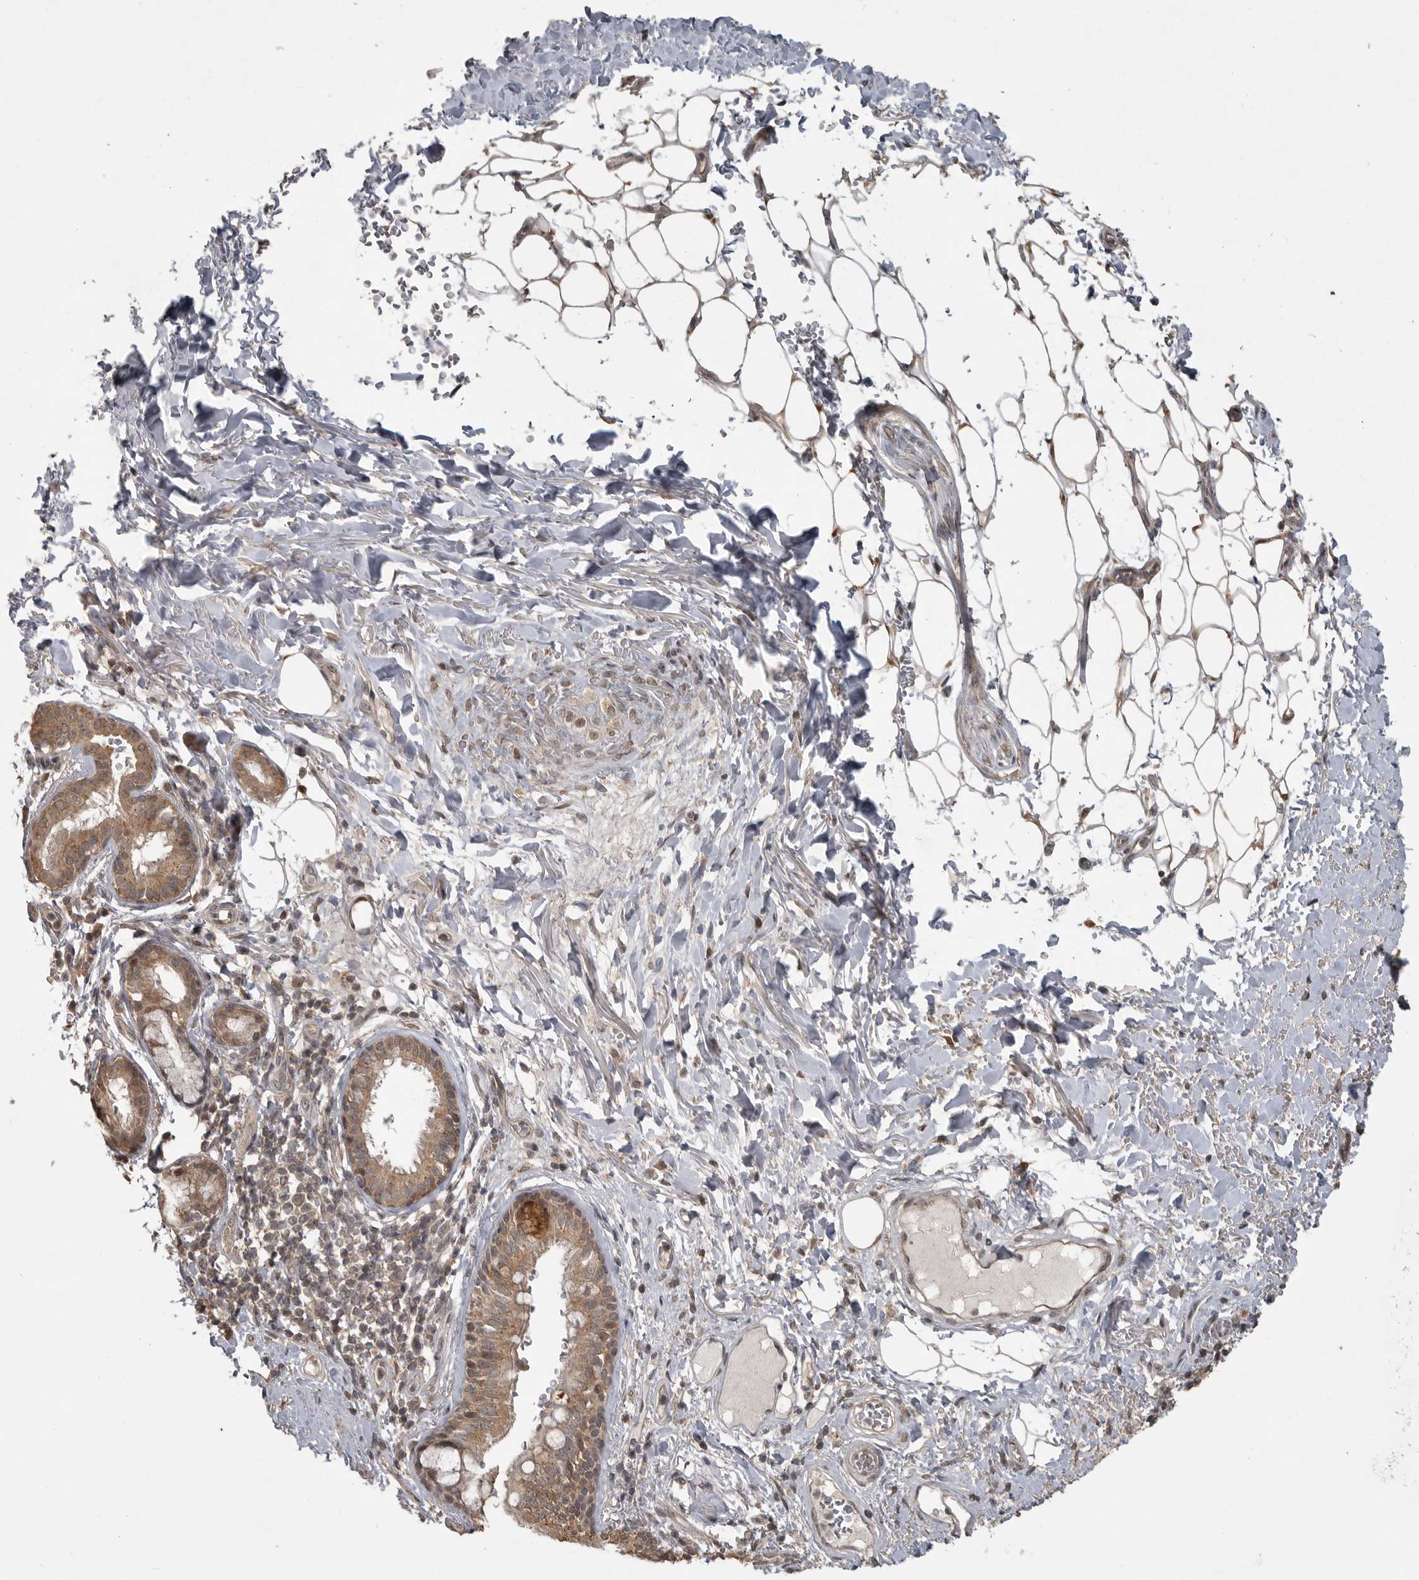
{"staining": {"intensity": "moderate", "quantity": ">75%", "location": "cytoplasmic/membranous"}, "tissue": "bronchus", "cell_type": "Respiratory epithelial cells", "image_type": "normal", "snomed": [{"axis": "morphology", "description": "Normal tissue, NOS"}, {"axis": "topography", "description": "Cartilage tissue"}], "caption": "A micrograph of human bronchus stained for a protein exhibits moderate cytoplasmic/membranous brown staining in respiratory epithelial cells. (brown staining indicates protein expression, while blue staining denotes nuclei).", "gene": "LLGL1", "patient": {"sex": "female", "age": 63}}